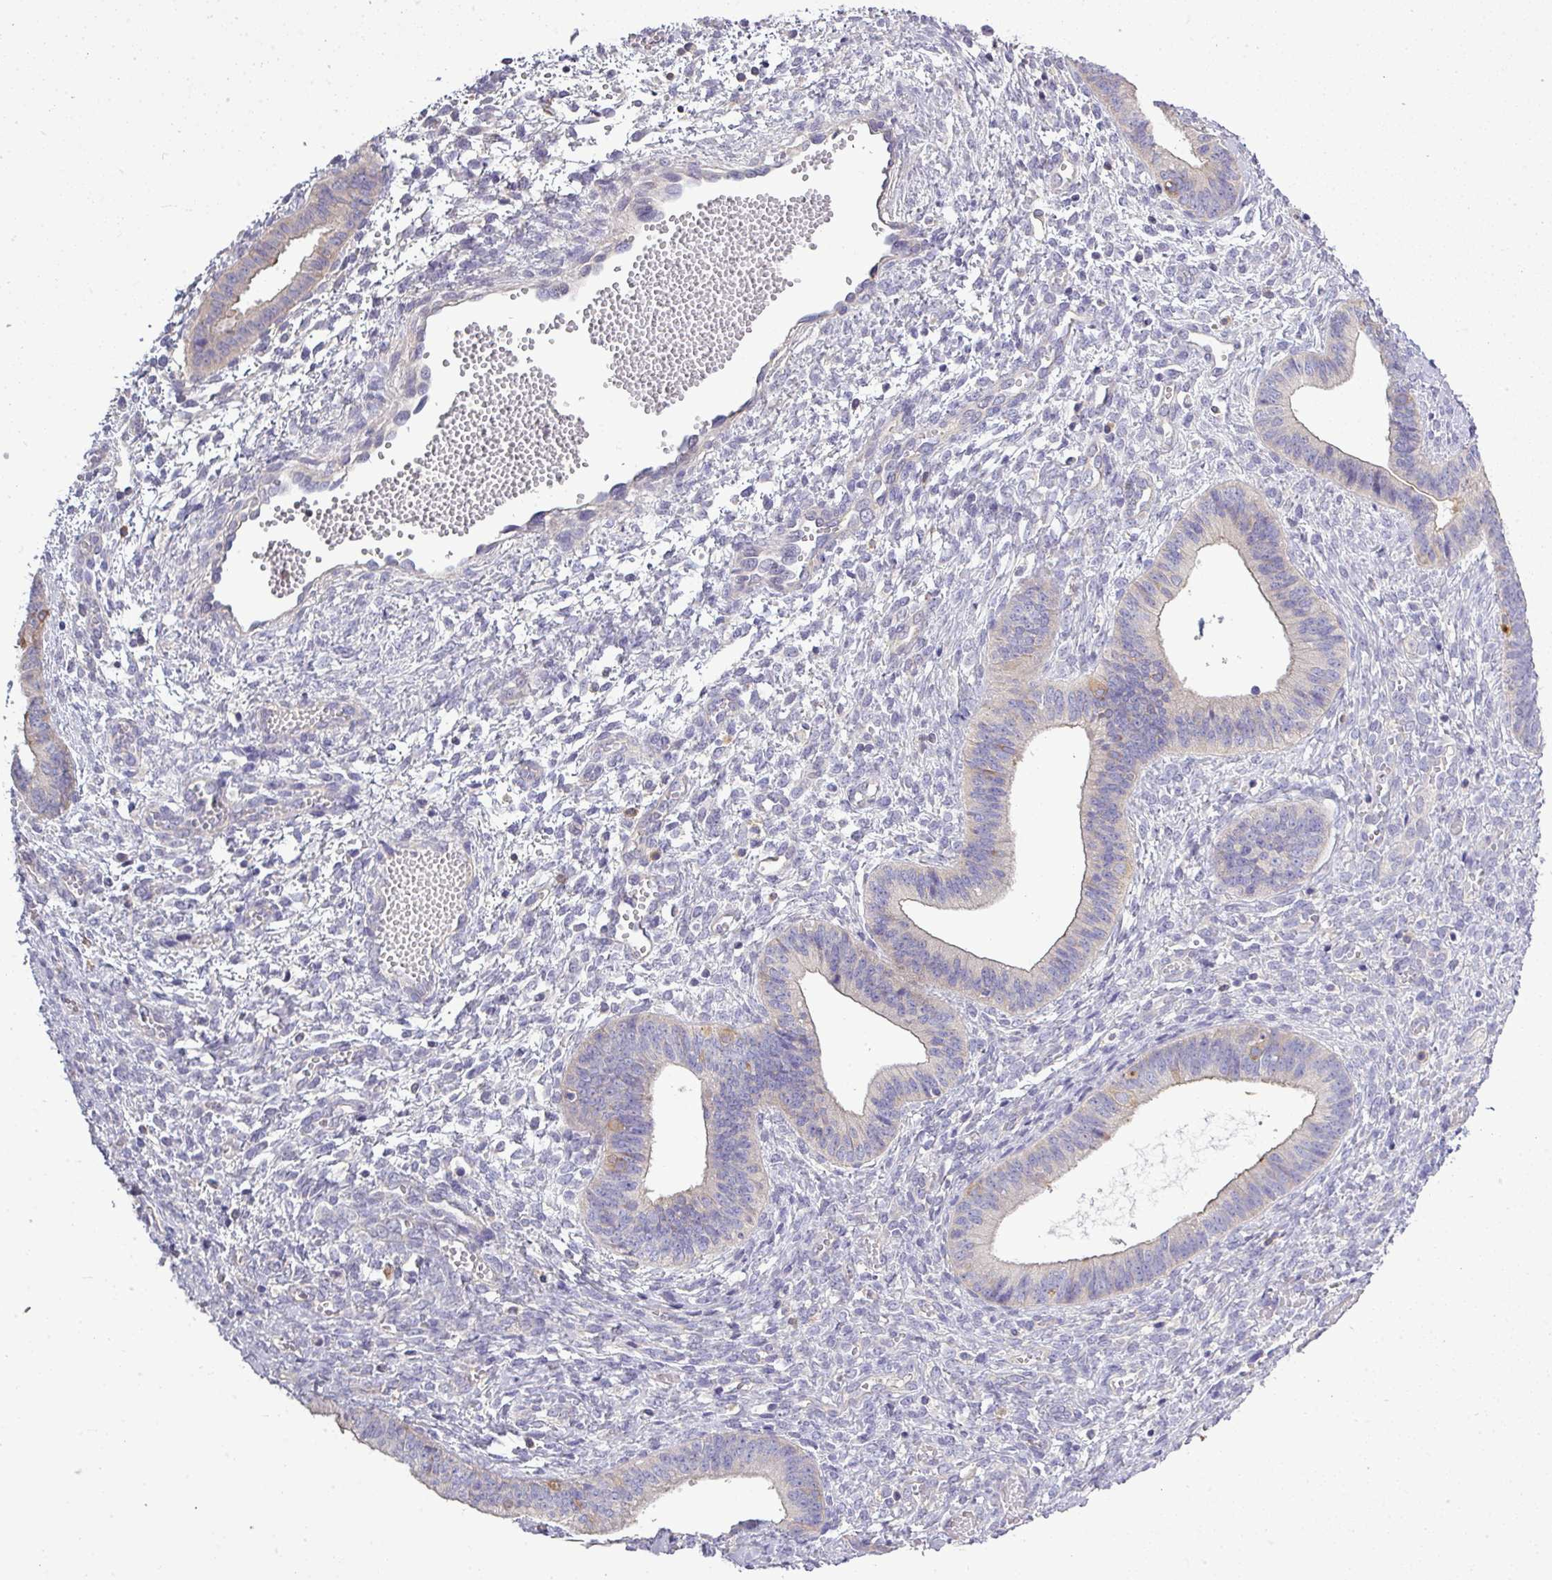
{"staining": {"intensity": "moderate", "quantity": "<25%", "location": "cytoplasmic/membranous"}, "tissue": "cervical cancer", "cell_type": "Tumor cells", "image_type": "cancer", "snomed": [{"axis": "morphology", "description": "Squamous cell carcinoma, NOS"}, {"axis": "topography", "description": "Cervix"}], "caption": "Immunohistochemistry (IHC) photomicrograph of squamous cell carcinoma (cervical) stained for a protein (brown), which reveals low levels of moderate cytoplasmic/membranous staining in about <25% of tumor cells.", "gene": "STAT5A", "patient": {"sex": "female", "age": 59}}